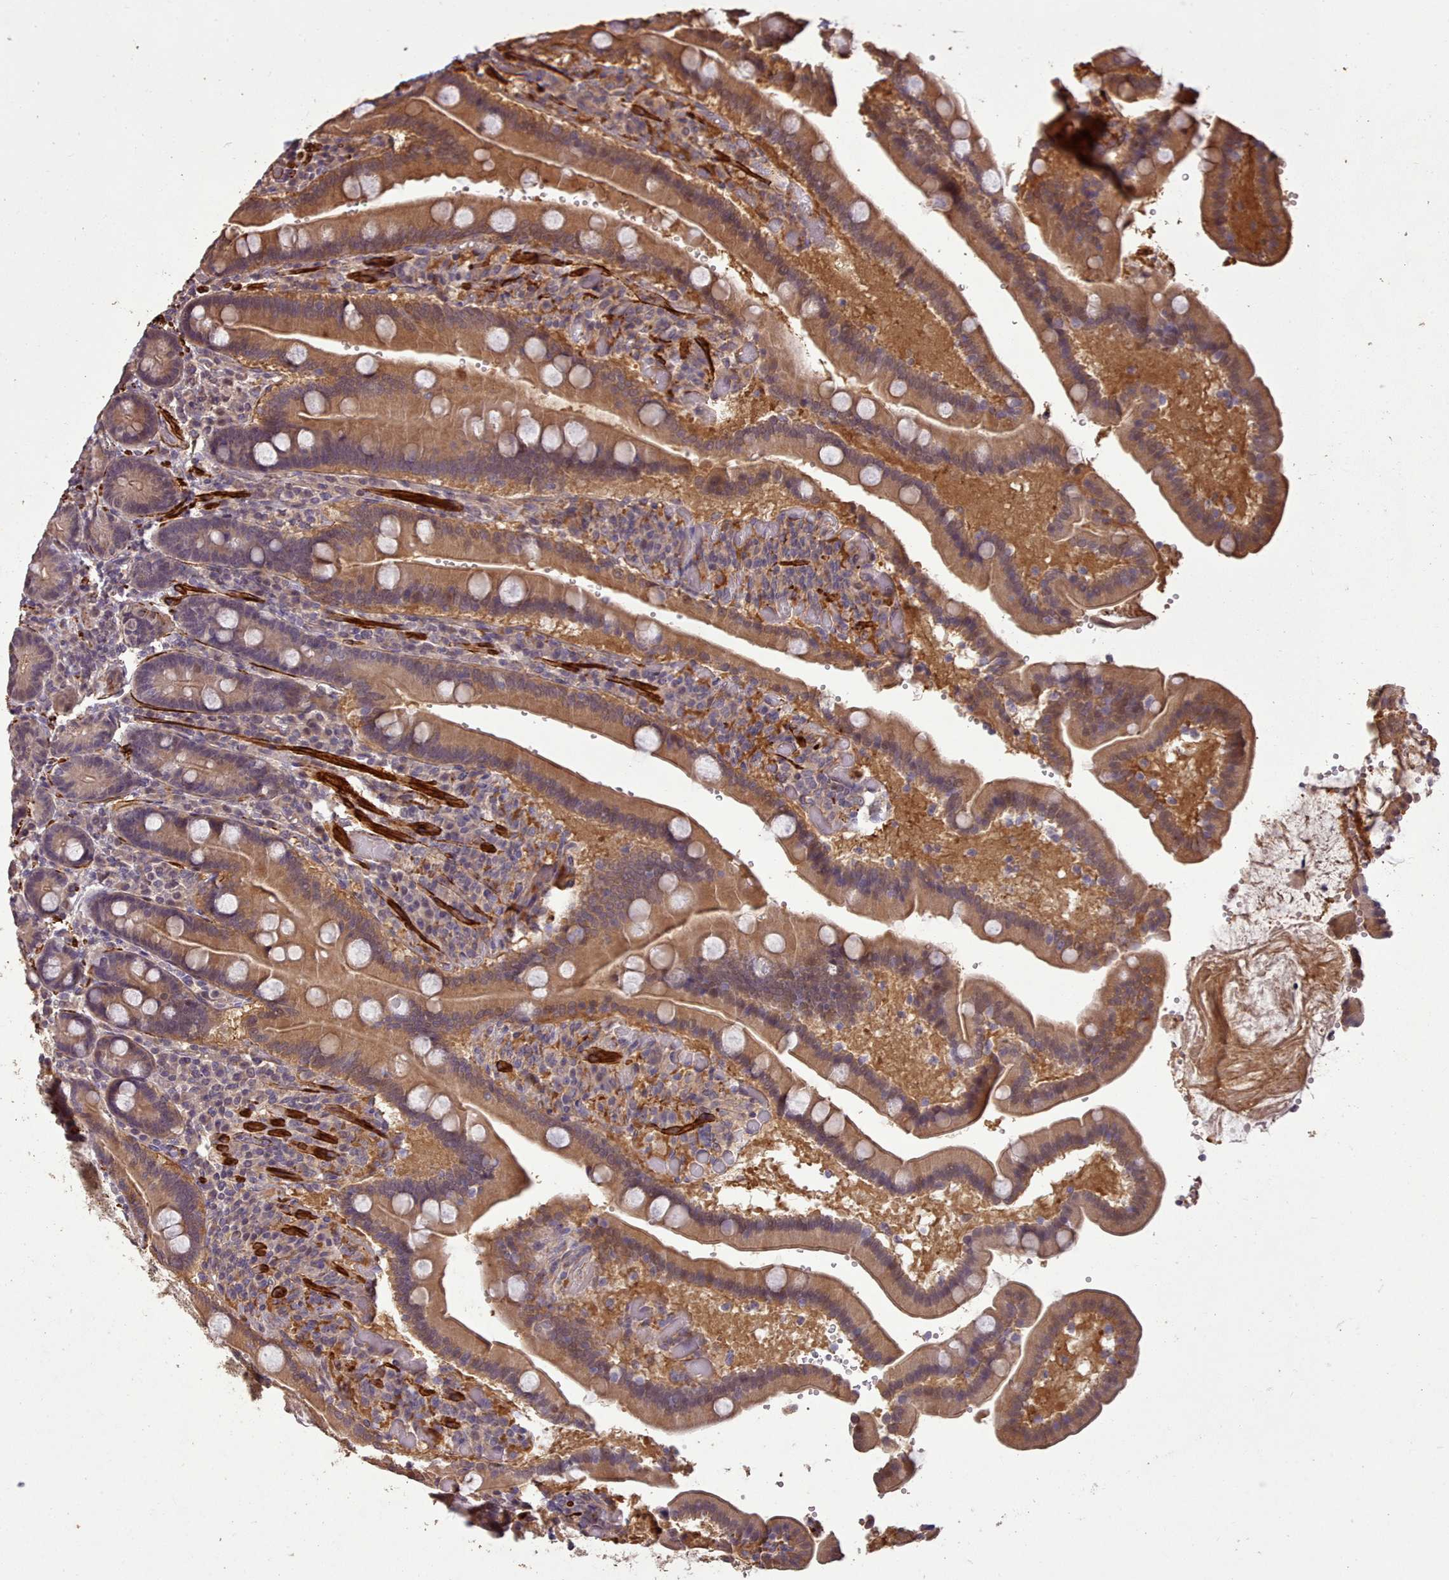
{"staining": {"intensity": "moderate", "quantity": ">75%", "location": "cytoplasmic/membranous"}, "tissue": "duodenum", "cell_type": "Glandular cells", "image_type": "normal", "snomed": [{"axis": "morphology", "description": "Normal tissue, NOS"}, {"axis": "topography", "description": "Duodenum"}], "caption": "An image of duodenum stained for a protein demonstrates moderate cytoplasmic/membranous brown staining in glandular cells. (DAB (3,3'-diaminobenzidine) IHC, brown staining for protein, blue staining for nuclei).", "gene": "NLRC4", "patient": {"sex": "female", "age": 62}}